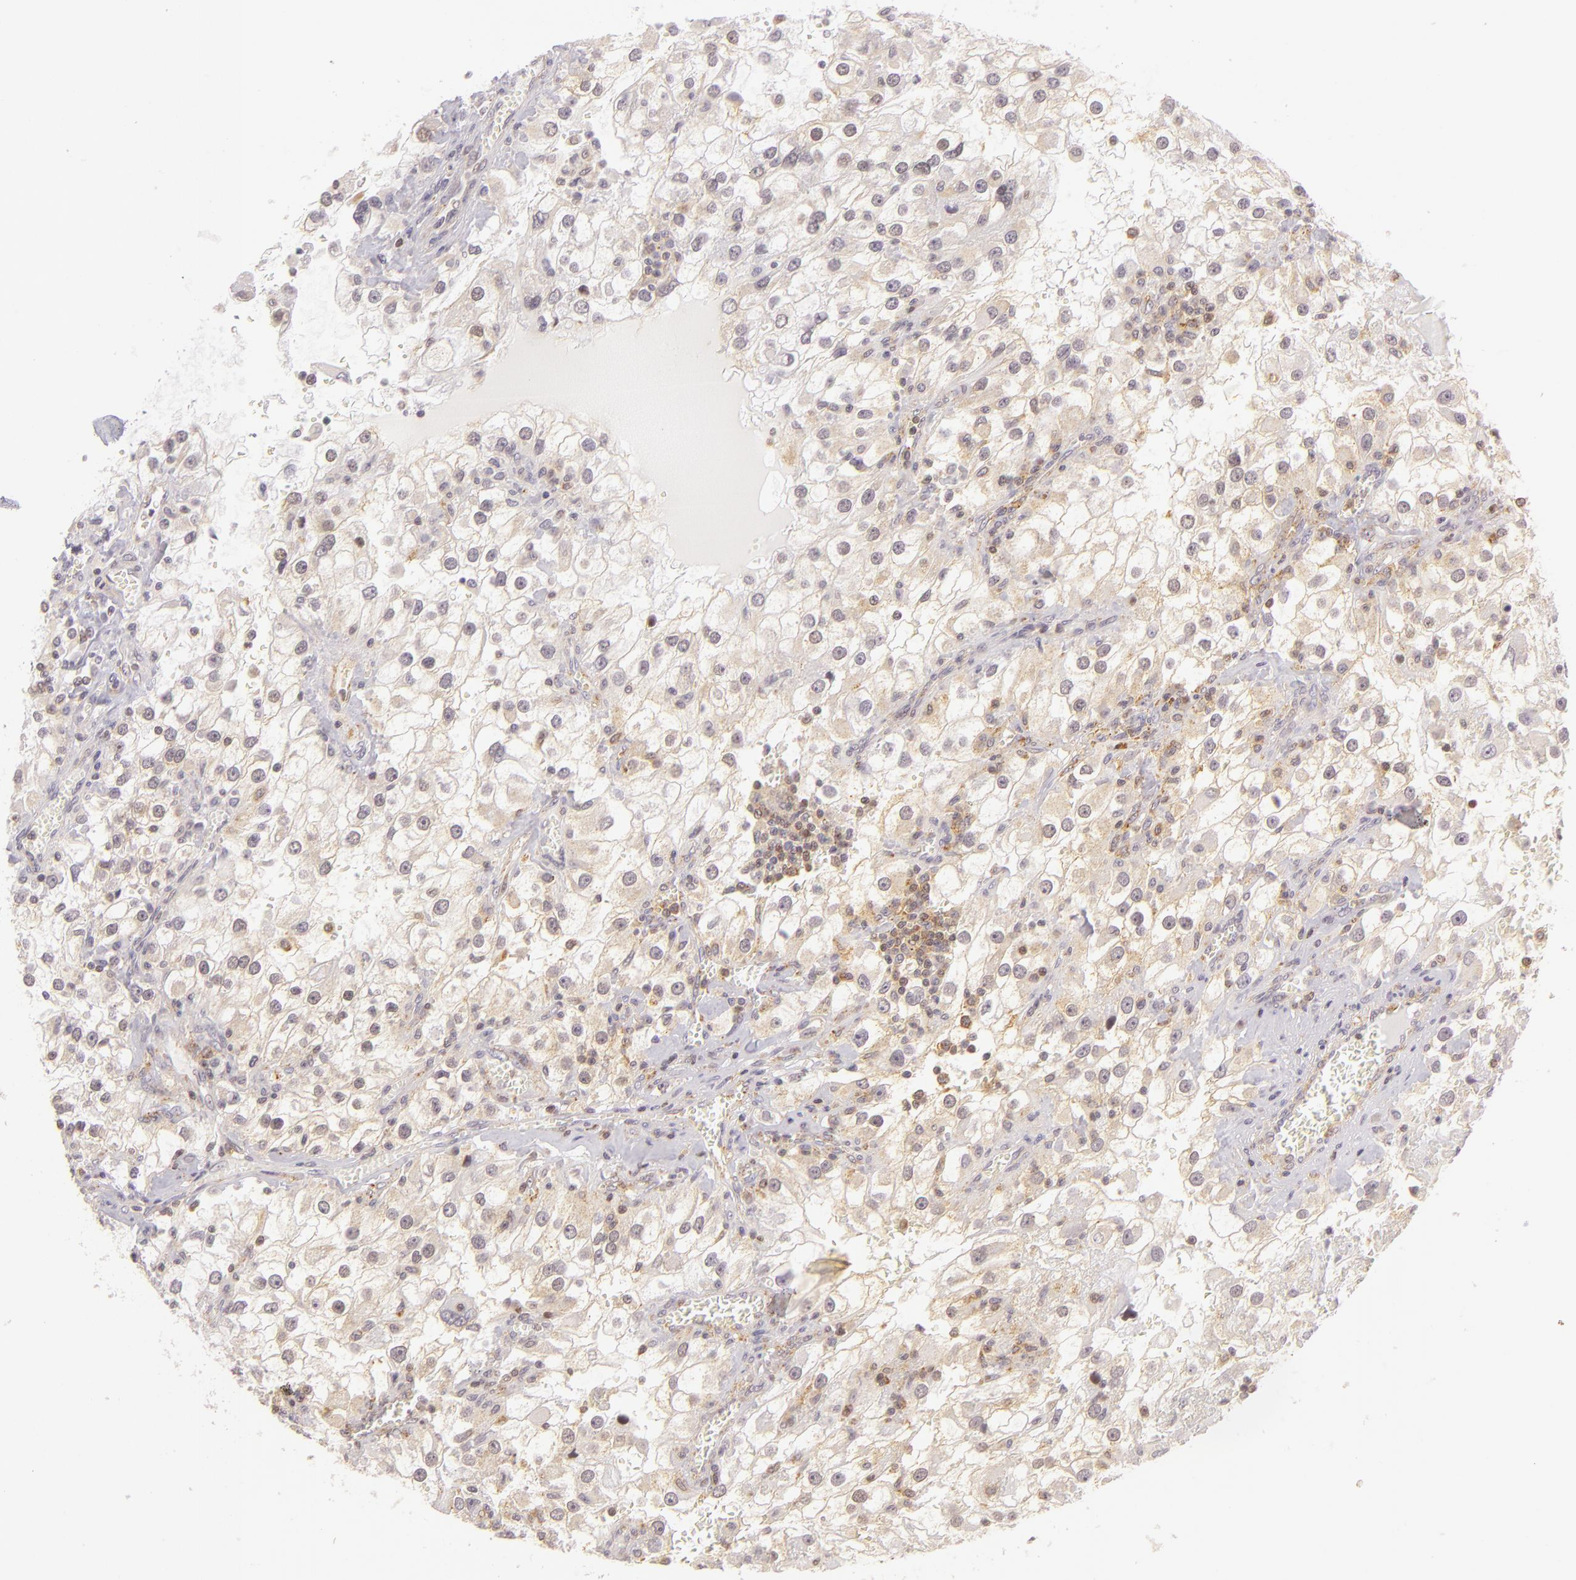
{"staining": {"intensity": "weak", "quantity": "<25%", "location": "cytoplasmic/membranous"}, "tissue": "renal cancer", "cell_type": "Tumor cells", "image_type": "cancer", "snomed": [{"axis": "morphology", "description": "Adenocarcinoma, NOS"}, {"axis": "topography", "description": "Kidney"}], "caption": "Human renal cancer (adenocarcinoma) stained for a protein using immunohistochemistry reveals no expression in tumor cells.", "gene": "IMPDH1", "patient": {"sex": "female", "age": 52}}